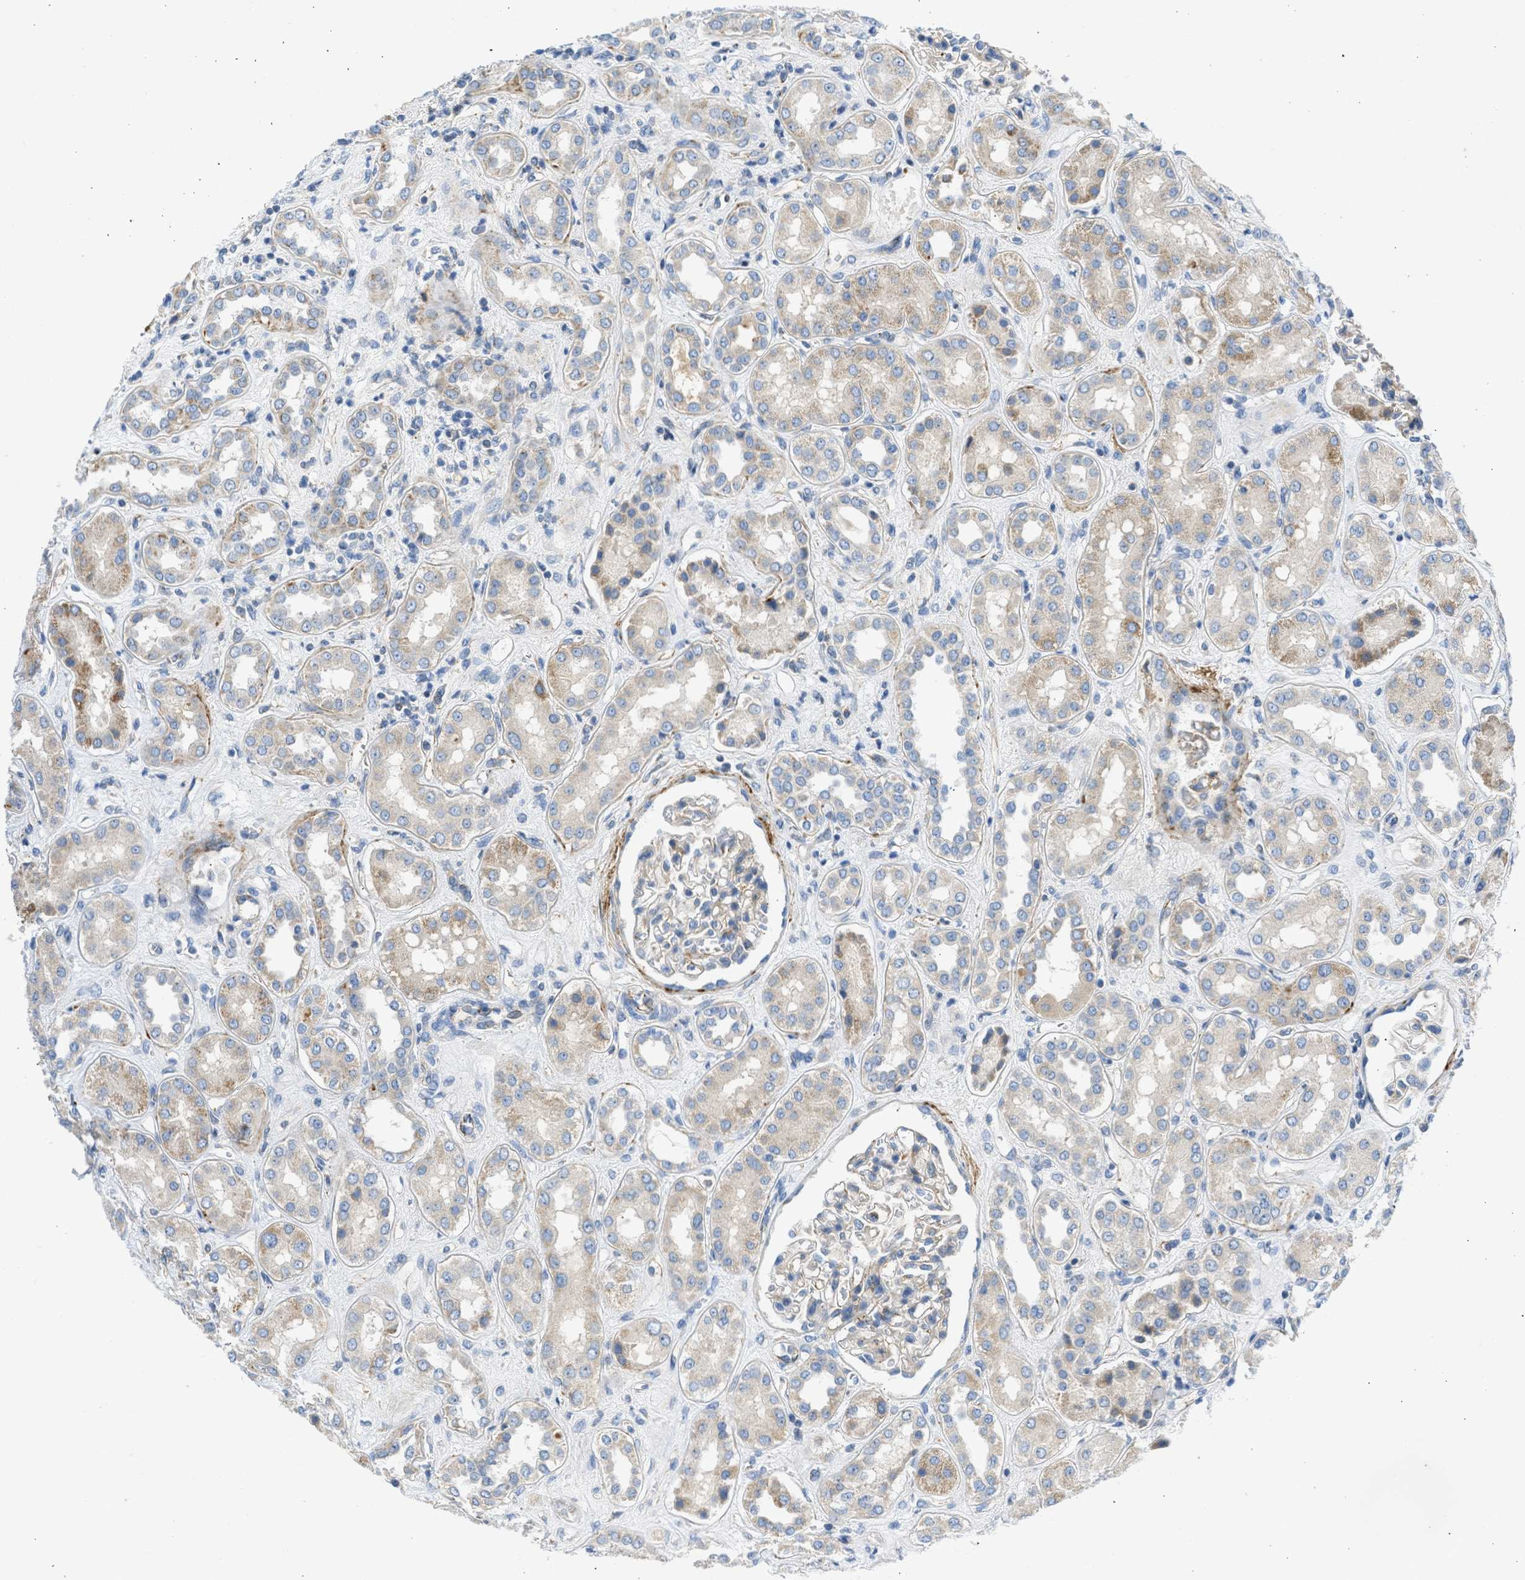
{"staining": {"intensity": "weak", "quantity": "<25%", "location": "cytoplasmic/membranous"}, "tissue": "kidney", "cell_type": "Cells in glomeruli", "image_type": "normal", "snomed": [{"axis": "morphology", "description": "Normal tissue, NOS"}, {"axis": "topography", "description": "Kidney"}], "caption": "High magnification brightfield microscopy of normal kidney stained with DAB (brown) and counterstained with hematoxylin (blue): cells in glomeruli show no significant staining.", "gene": "ULK4", "patient": {"sex": "male", "age": 59}}